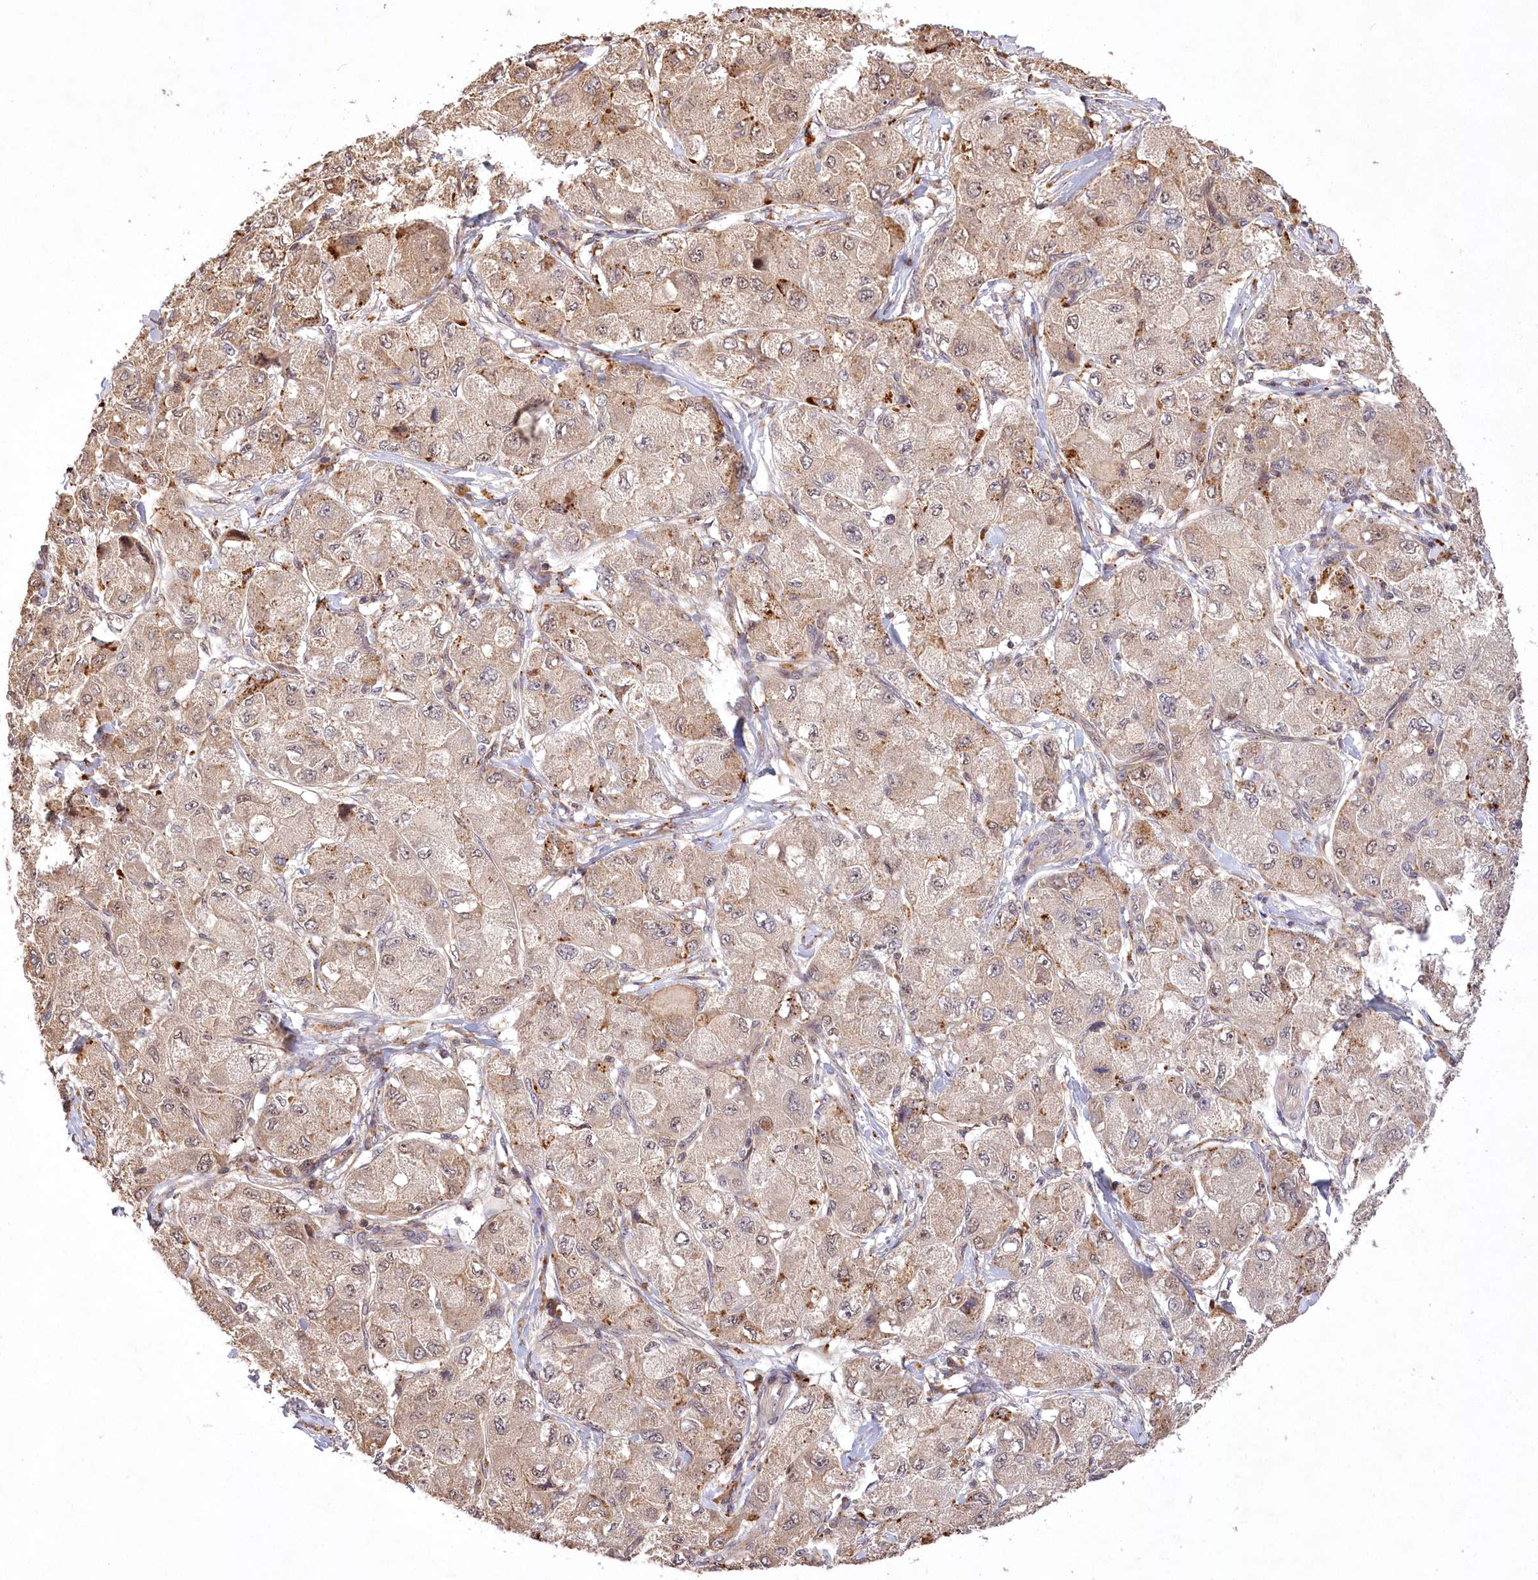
{"staining": {"intensity": "weak", "quantity": "<25%", "location": "cytoplasmic/membranous"}, "tissue": "liver cancer", "cell_type": "Tumor cells", "image_type": "cancer", "snomed": [{"axis": "morphology", "description": "Carcinoma, Hepatocellular, NOS"}, {"axis": "topography", "description": "Liver"}], "caption": "DAB (3,3'-diaminobenzidine) immunohistochemical staining of human liver cancer (hepatocellular carcinoma) shows no significant expression in tumor cells. (Stains: DAB (3,3'-diaminobenzidine) immunohistochemistry with hematoxylin counter stain, Microscopy: brightfield microscopy at high magnification).", "gene": "SERGEF", "patient": {"sex": "male", "age": 80}}